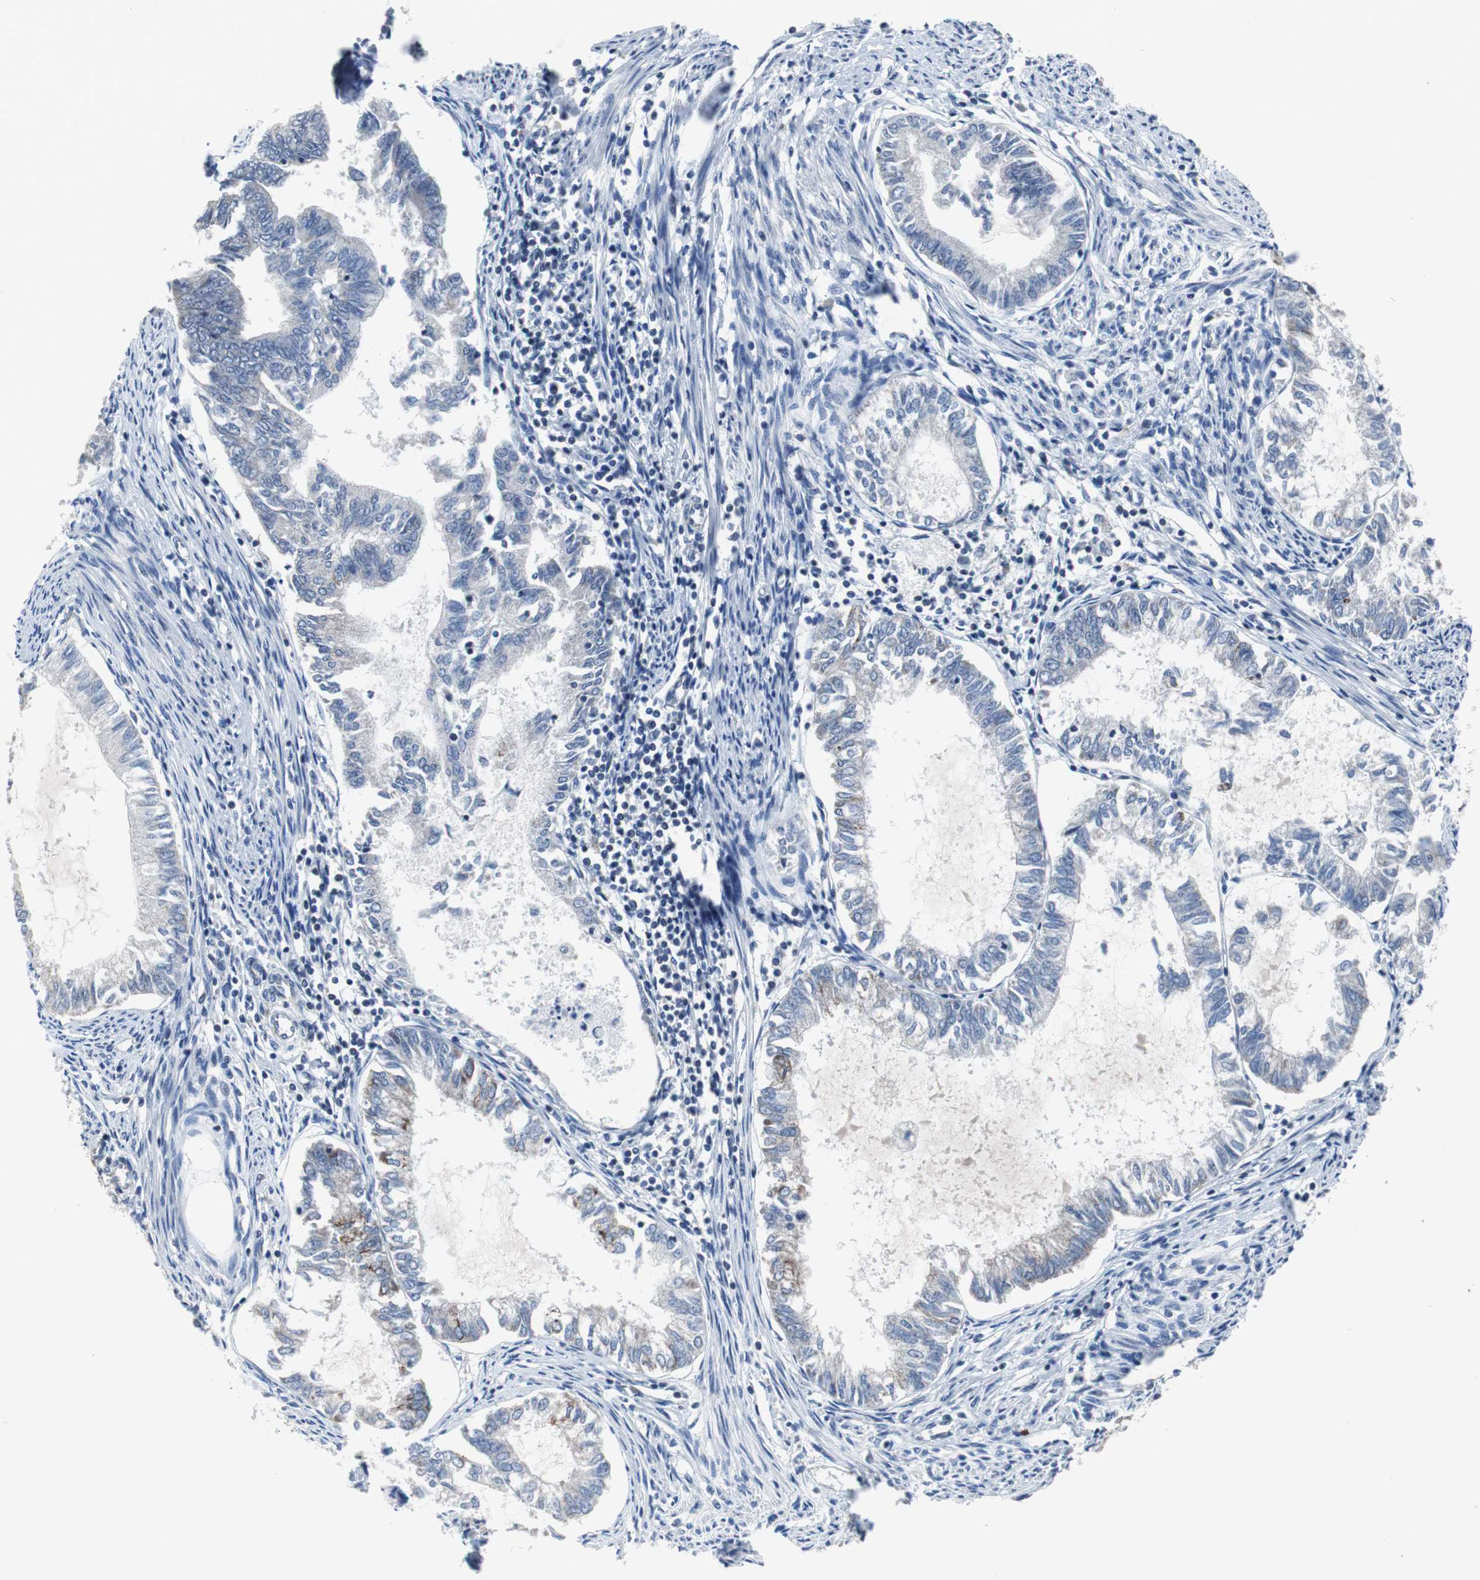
{"staining": {"intensity": "negative", "quantity": "none", "location": "none"}, "tissue": "endometrial cancer", "cell_type": "Tumor cells", "image_type": "cancer", "snomed": [{"axis": "morphology", "description": "Adenocarcinoma, NOS"}, {"axis": "topography", "description": "Endometrium"}], "caption": "Endometrial cancer (adenocarcinoma) was stained to show a protein in brown. There is no significant staining in tumor cells.", "gene": "TP63", "patient": {"sex": "female", "age": 86}}